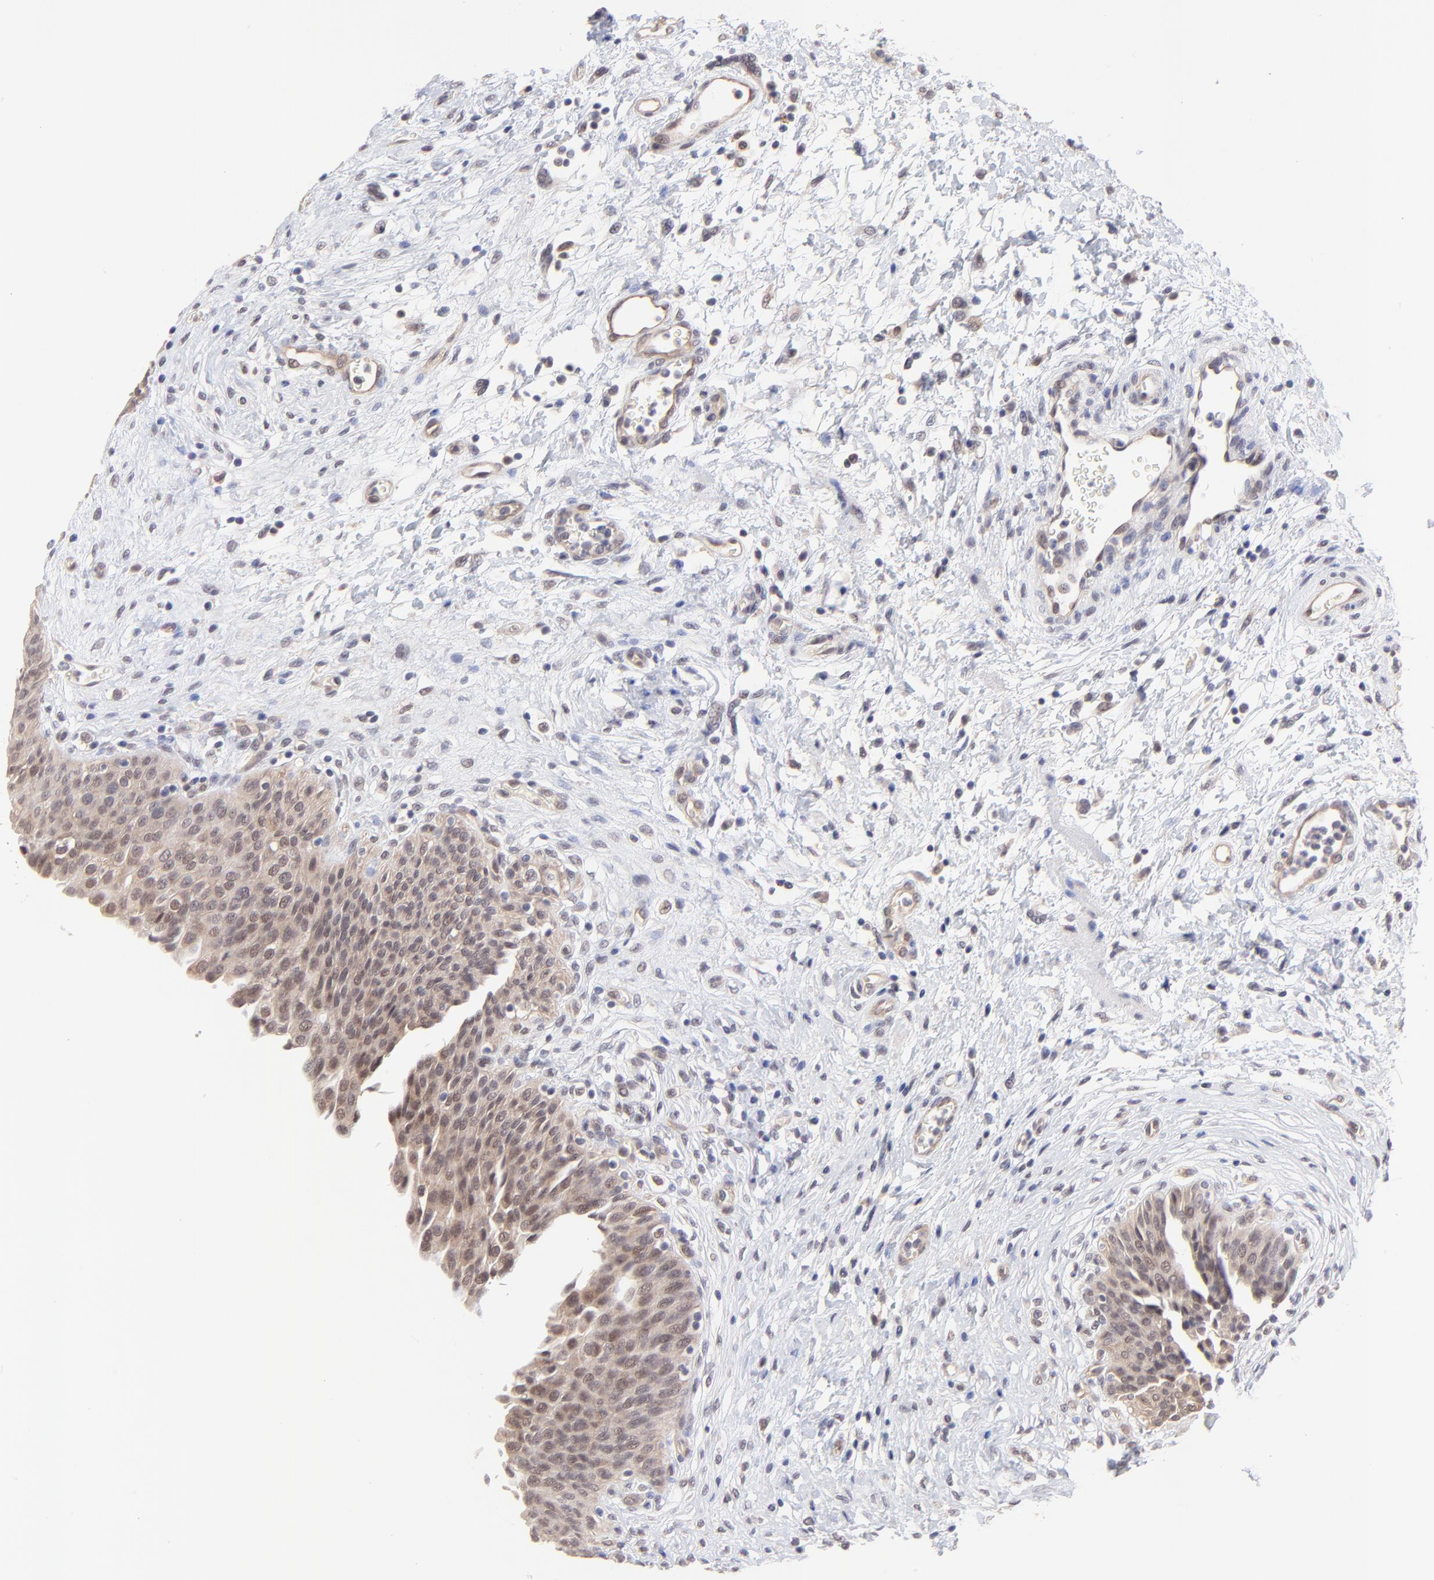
{"staining": {"intensity": "weak", "quantity": ">75%", "location": "cytoplasmic/membranous"}, "tissue": "urinary bladder", "cell_type": "Urothelial cells", "image_type": "normal", "snomed": [{"axis": "morphology", "description": "Normal tissue, NOS"}, {"axis": "morphology", "description": "Dysplasia, NOS"}, {"axis": "topography", "description": "Urinary bladder"}], "caption": "Protein expression analysis of normal urinary bladder displays weak cytoplasmic/membranous staining in approximately >75% of urothelial cells. (brown staining indicates protein expression, while blue staining denotes nuclei).", "gene": "ZNF747", "patient": {"sex": "male", "age": 35}}